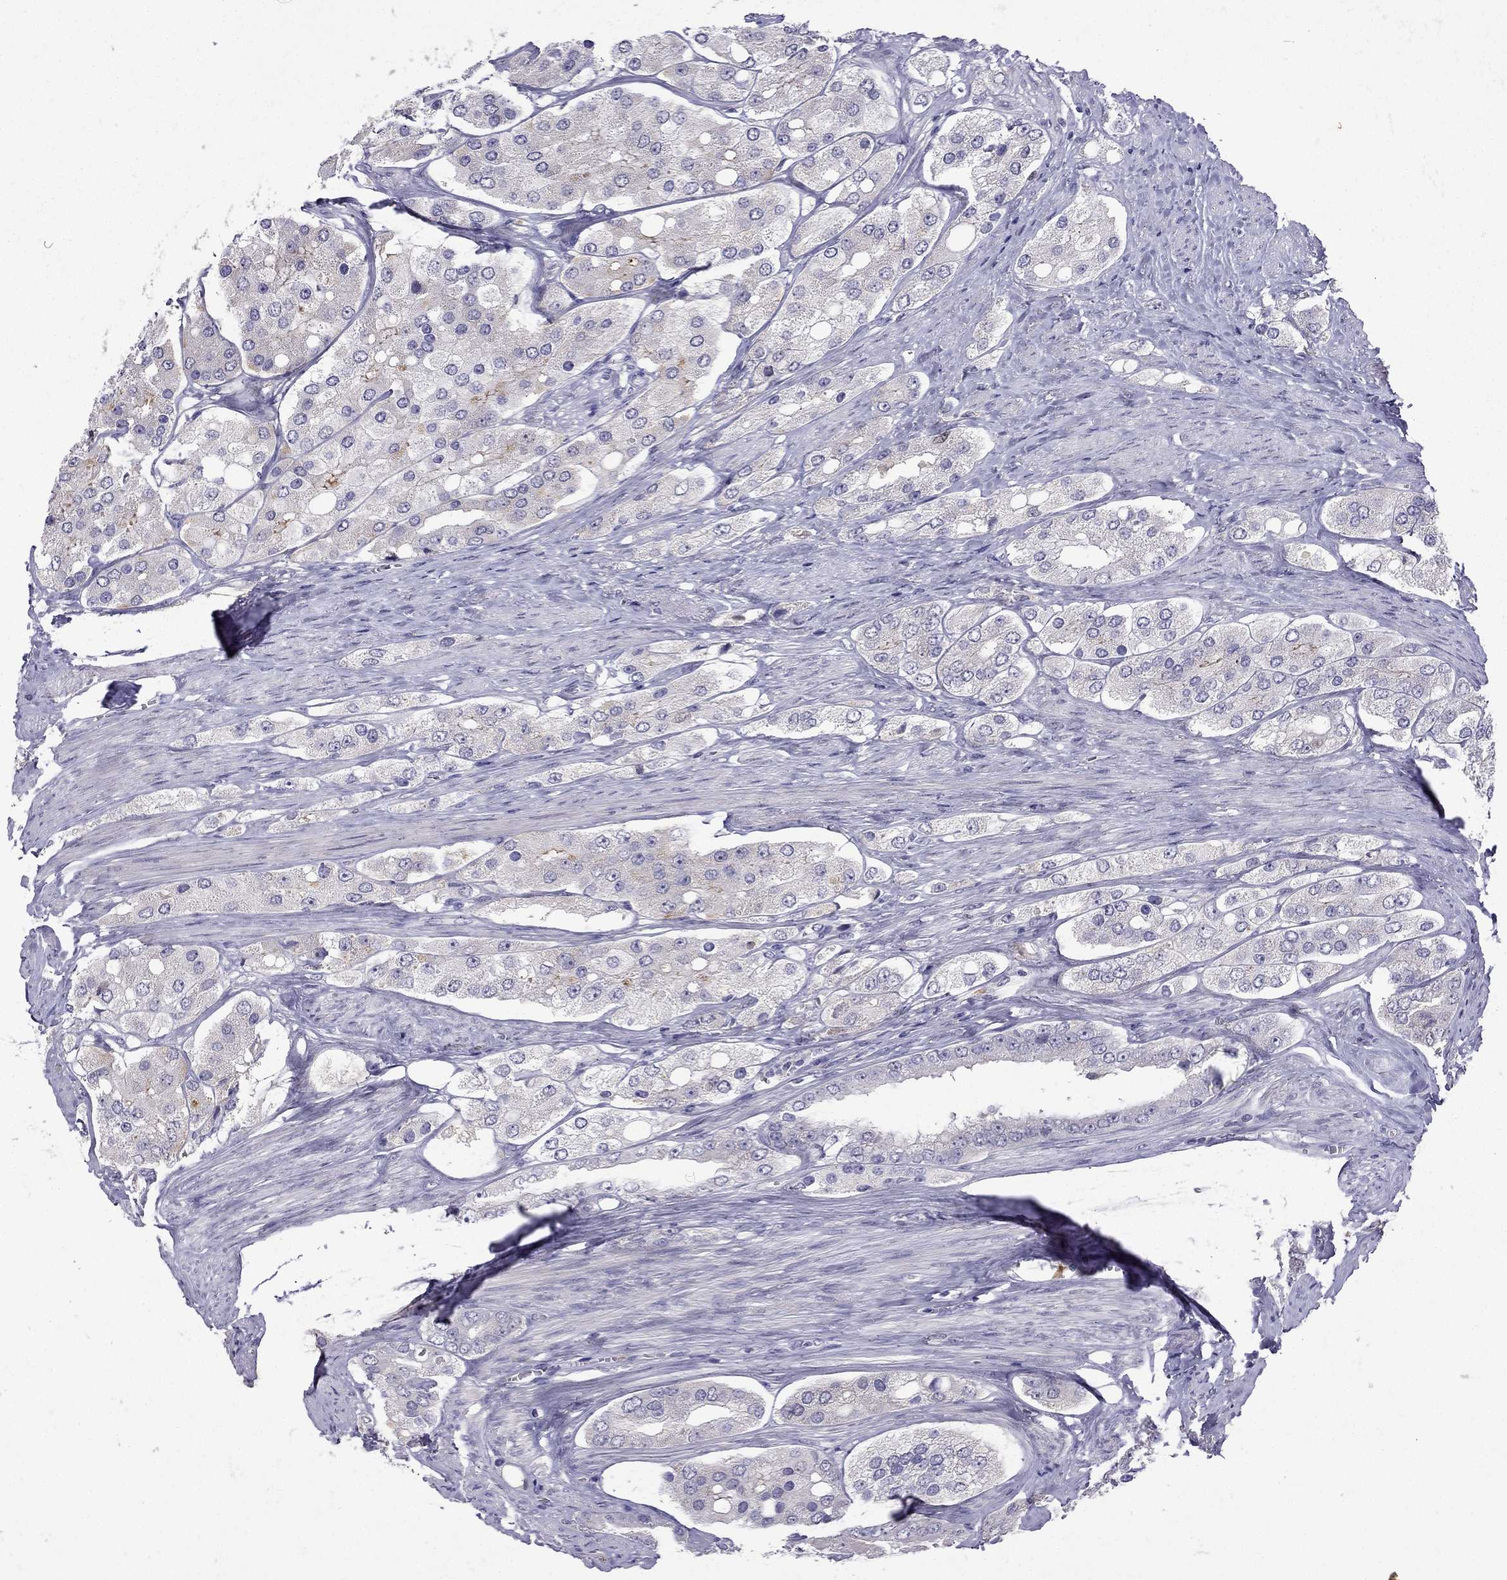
{"staining": {"intensity": "negative", "quantity": "none", "location": "none"}, "tissue": "prostate cancer", "cell_type": "Tumor cells", "image_type": "cancer", "snomed": [{"axis": "morphology", "description": "Adenocarcinoma, Low grade"}, {"axis": "topography", "description": "Prostate"}], "caption": "DAB immunohistochemical staining of prostate cancer shows no significant positivity in tumor cells.", "gene": "UHRF1", "patient": {"sex": "male", "age": 69}}